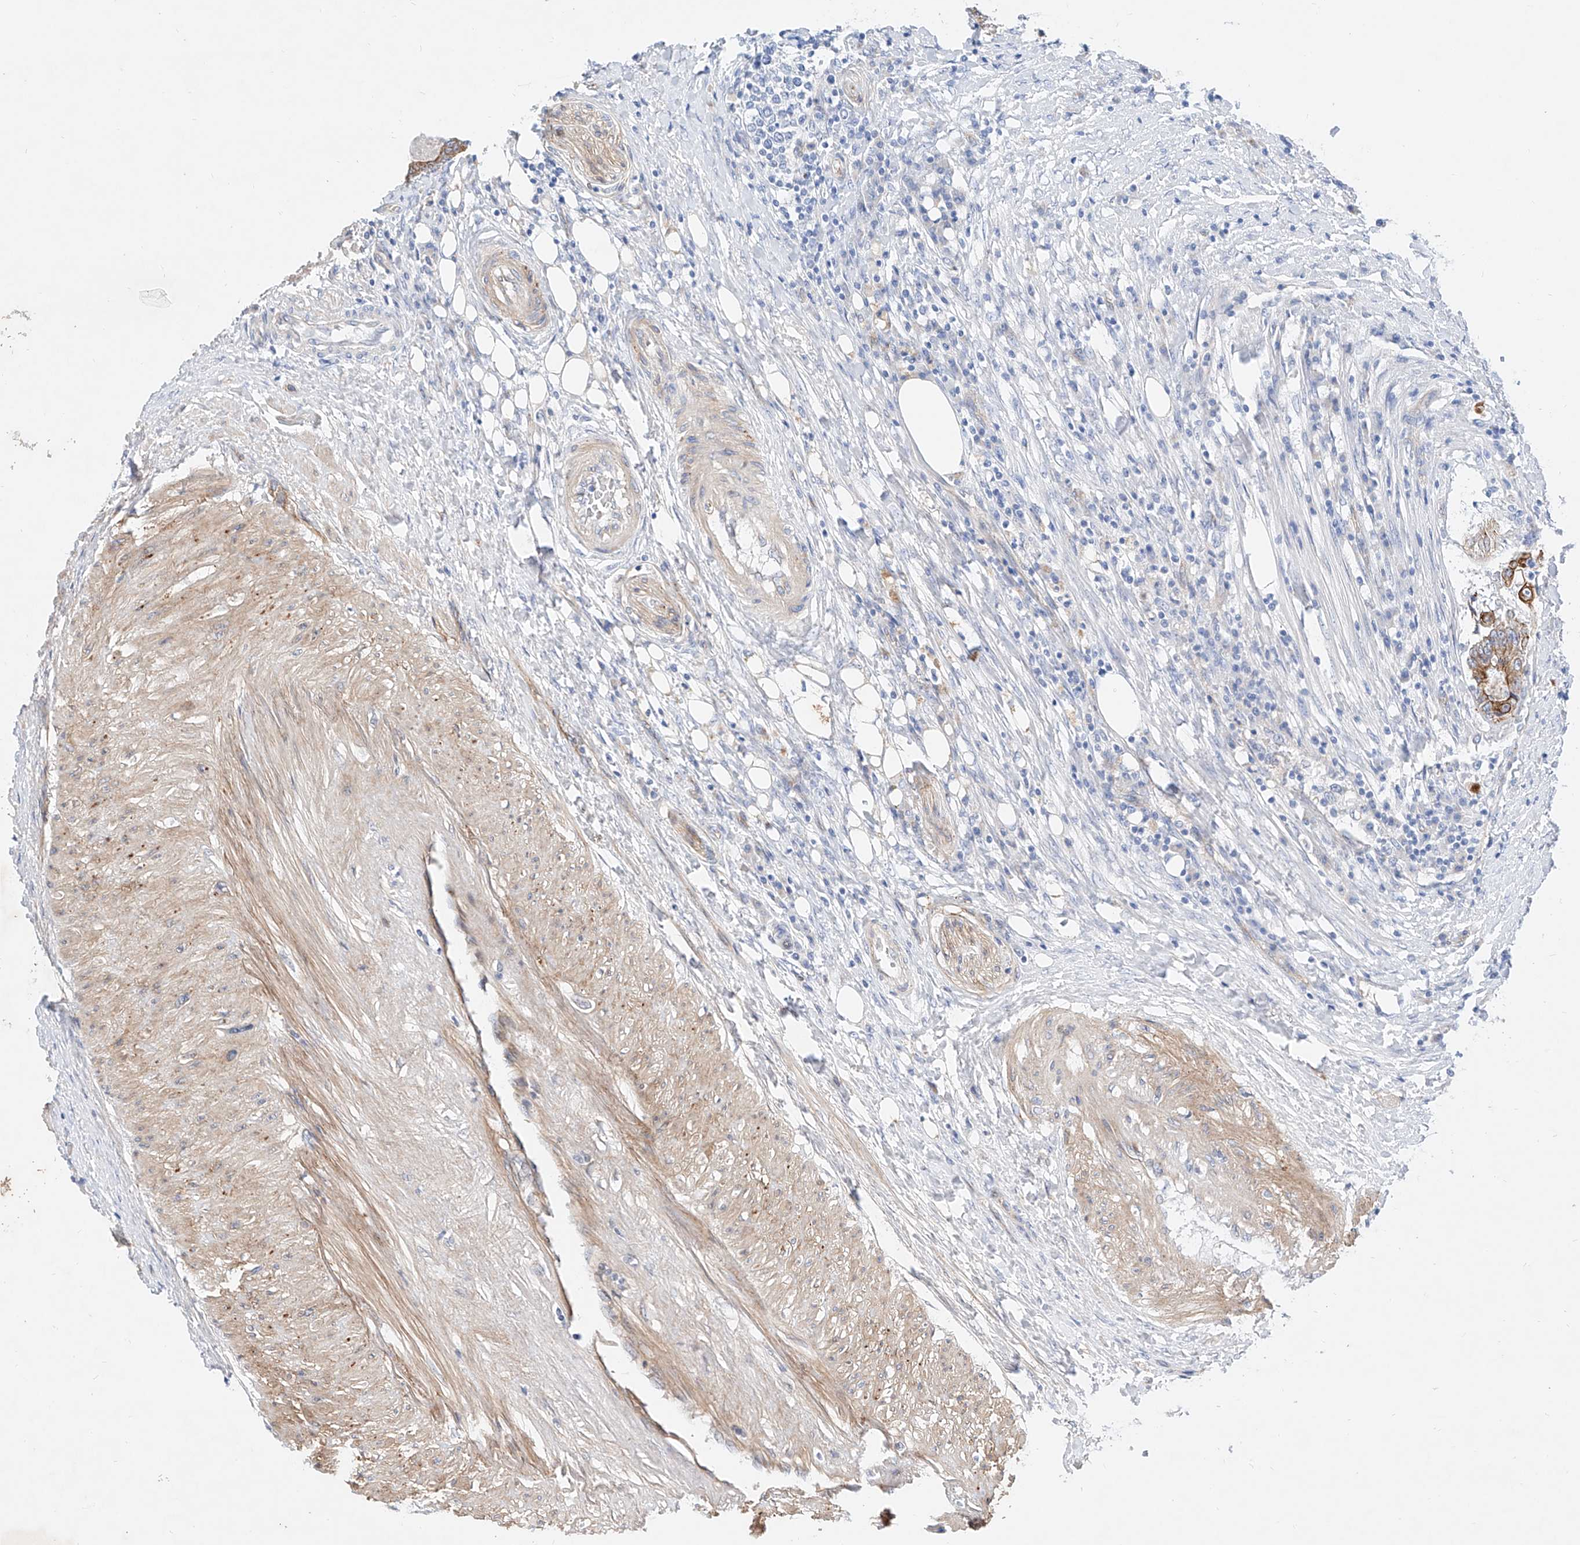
{"staining": {"intensity": "strong", "quantity": ">75%", "location": "cytoplasmic/membranous"}, "tissue": "colorectal cancer", "cell_type": "Tumor cells", "image_type": "cancer", "snomed": [{"axis": "morphology", "description": "Adenocarcinoma, NOS"}, {"axis": "topography", "description": "Colon"}], "caption": "Immunohistochemistry (IHC) image of neoplastic tissue: colorectal cancer (adenocarcinoma) stained using IHC shows high levels of strong protein expression localized specifically in the cytoplasmic/membranous of tumor cells, appearing as a cytoplasmic/membranous brown color.", "gene": "SBSPON", "patient": {"sex": "male", "age": 83}}